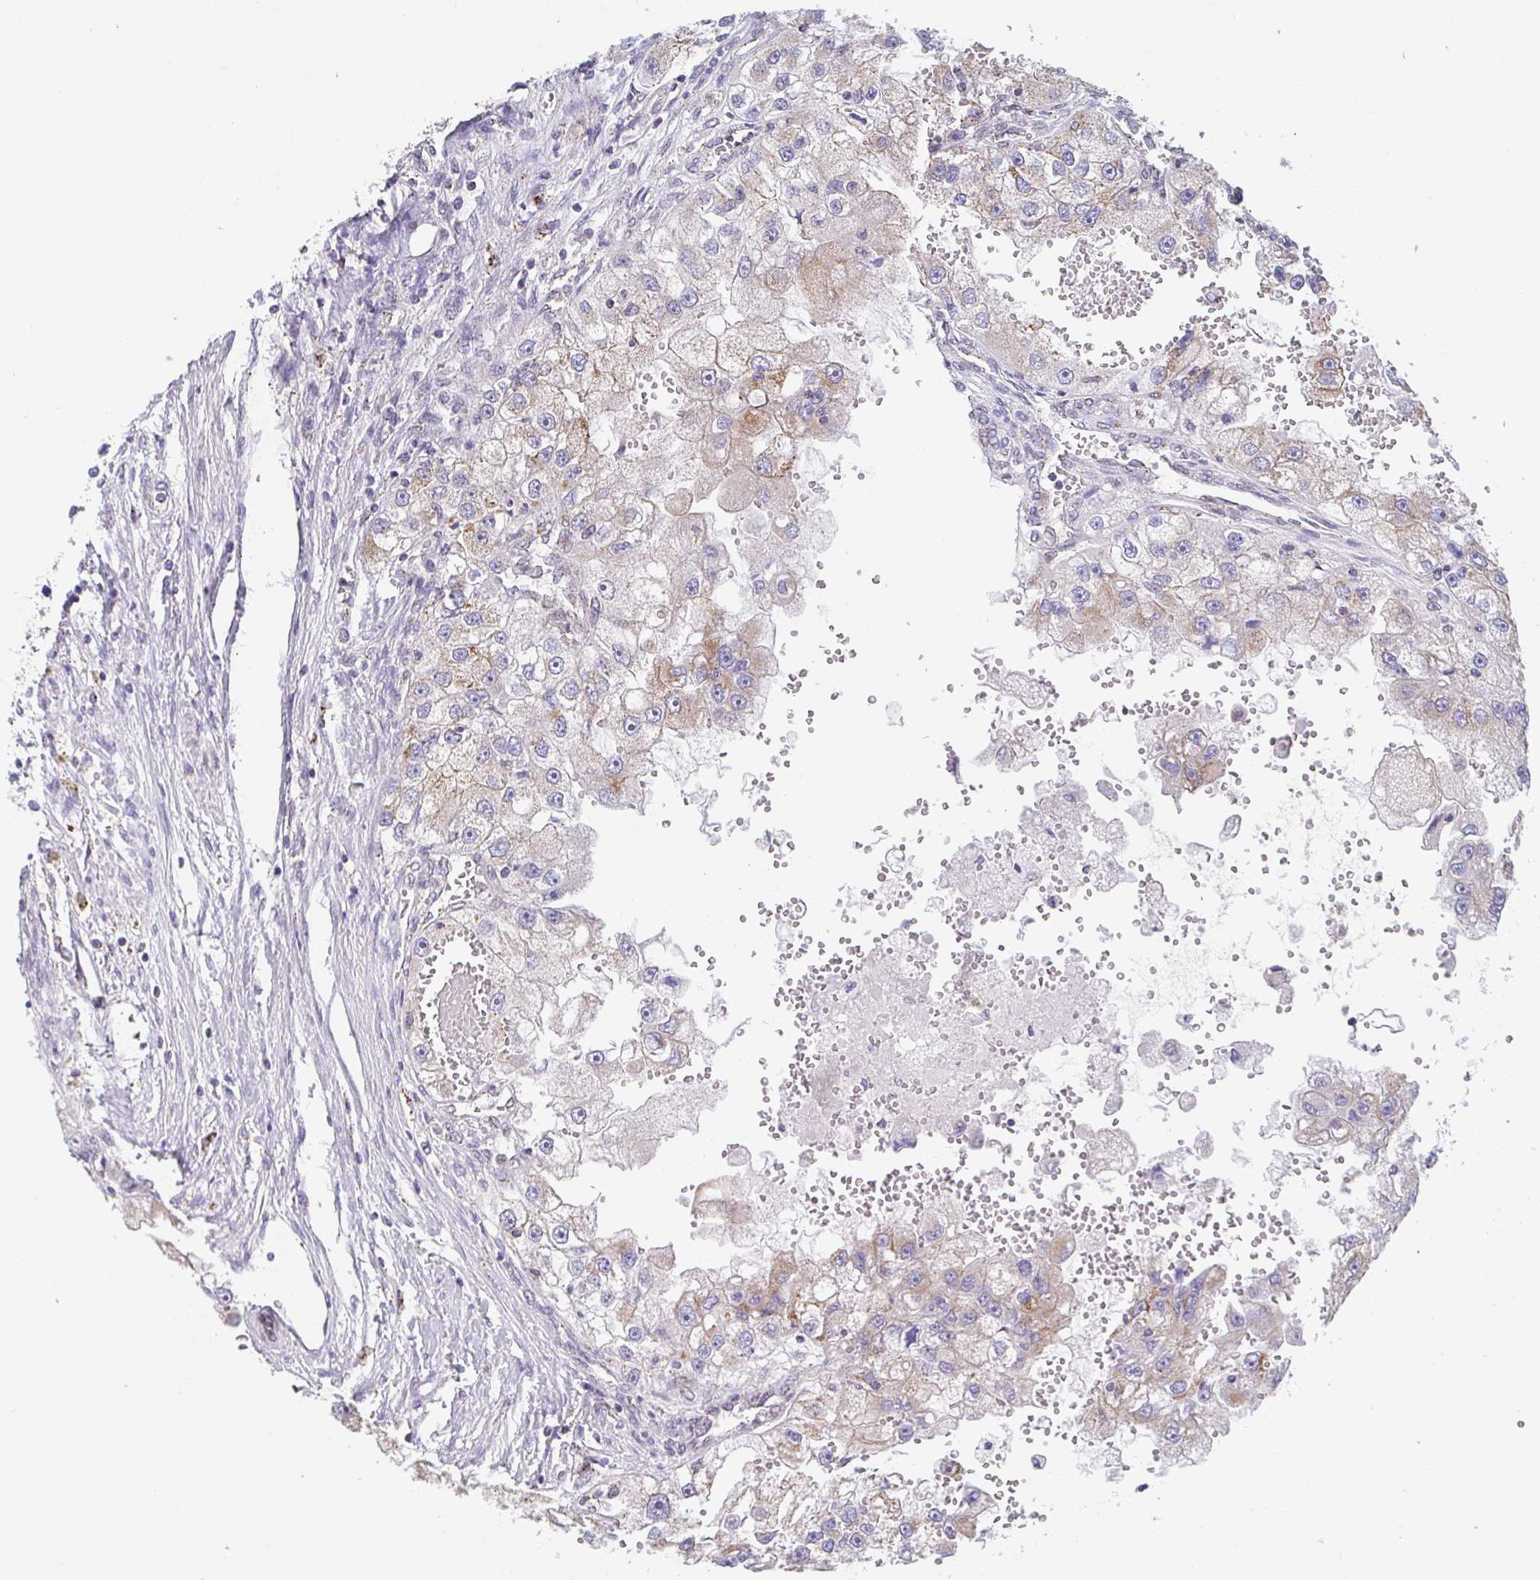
{"staining": {"intensity": "moderate", "quantity": "<25%", "location": "cytoplasmic/membranous"}, "tissue": "renal cancer", "cell_type": "Tumor cells", "image_type": "cancer", "snomed": [{"axis": "morphology", "description": "Adenocarcinoma, NOS"}, {"axis": "topography", "description": "Kidney"}], "caption": "Immunohistochemical staining of human adenocarcinoma (renal) demonstrates moderate cytoplasmic/membranous protein positivity in about <25% of tumor cells. (DAB IHC, brown staining for protein, blue staining for nuclei).", "gene": "PROSER3", "patient": {"sex": "male", "age": 63}}